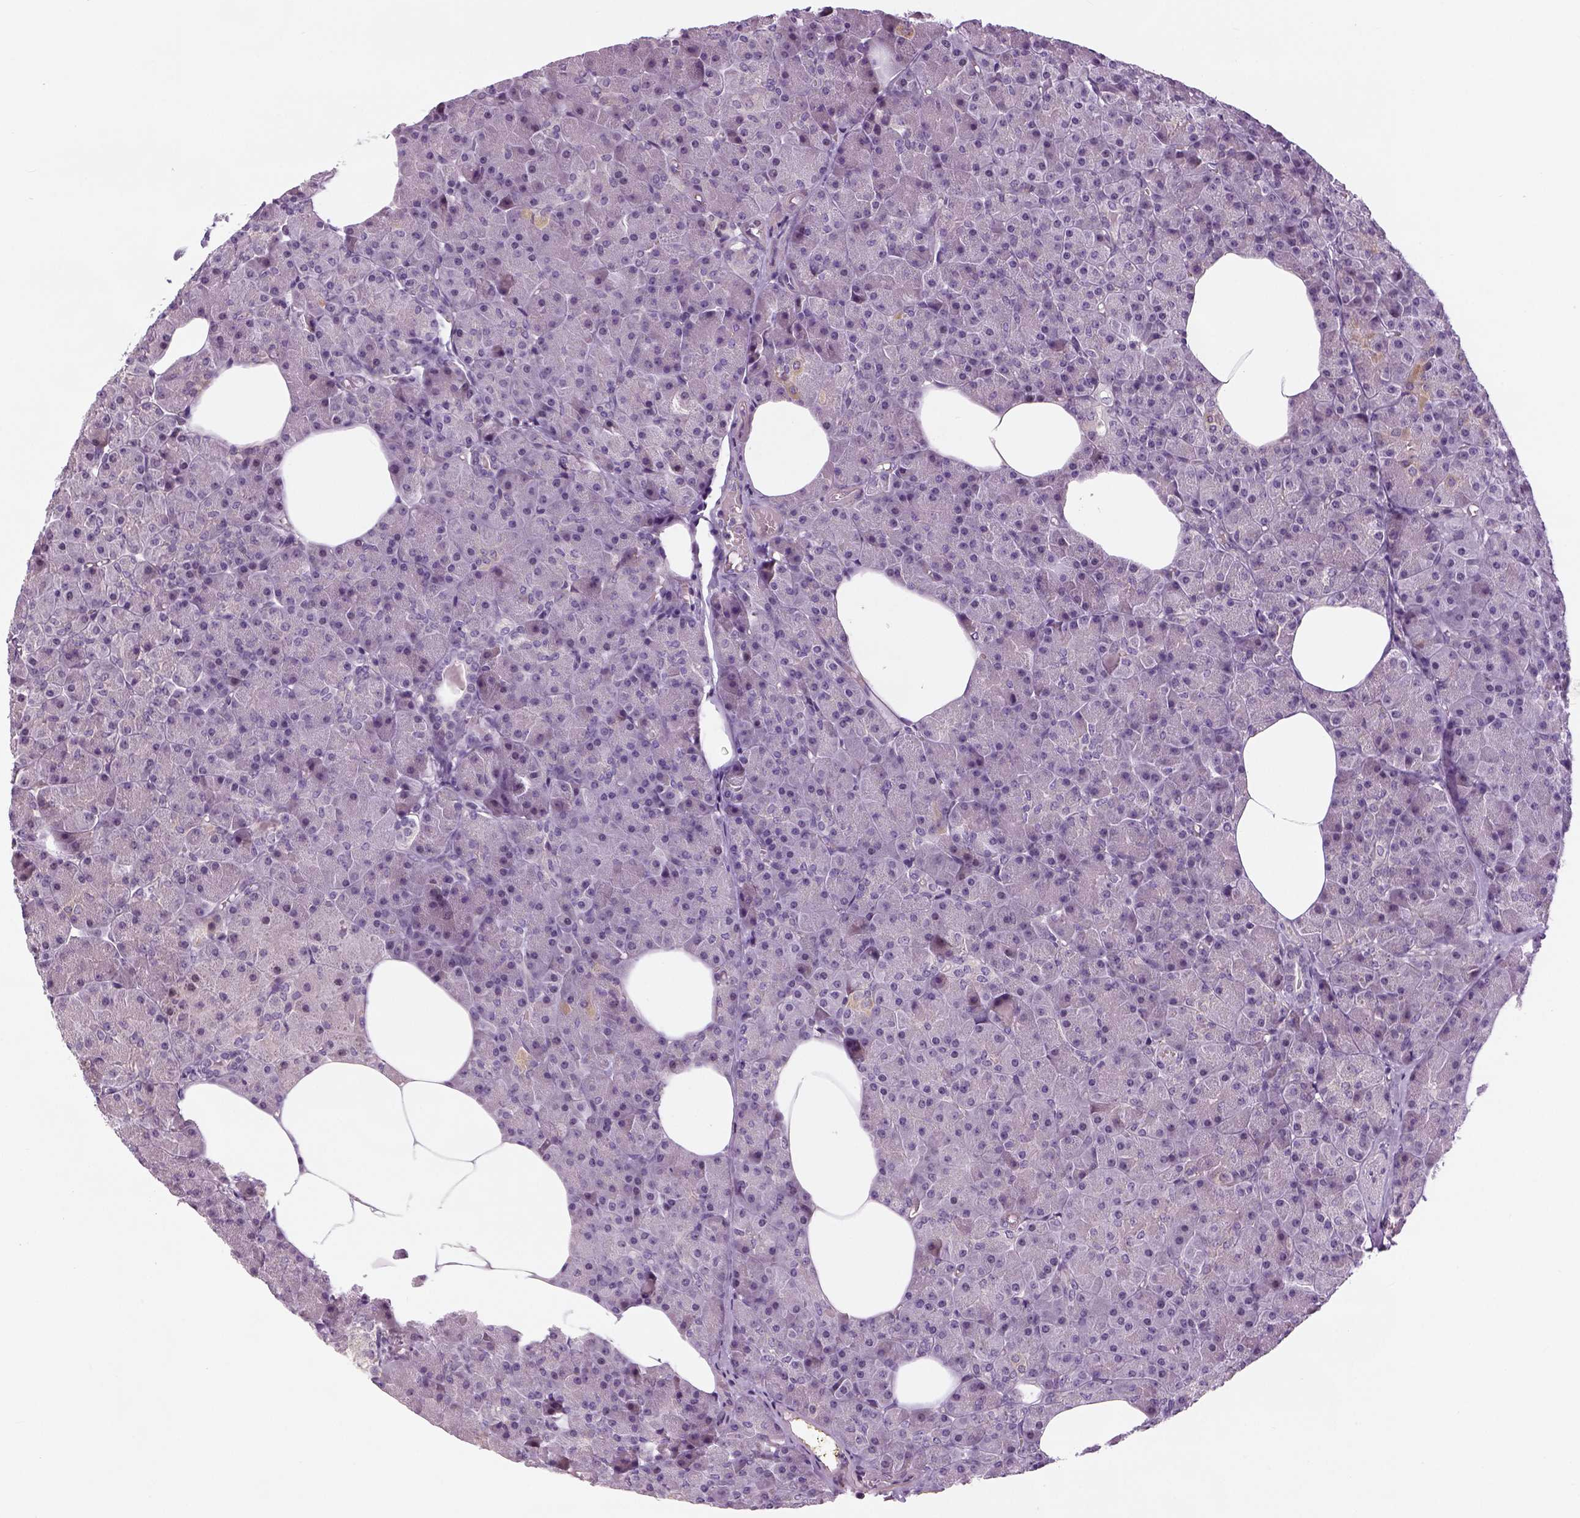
{"staining": {"intensity": "negative", "quantity": "none", "location": "none"}, "tissue": "pancreas", "cell_type": "Exocrine glandular cells", "image_type": "normal", "snomed": [{"axis": "morphology", "description": "Normal tissue, NOS"}, {"axis": "topography", "description": "Pancreas"}], "caption": "The immunohistochemistry photomicrograph has no significant staining in exocrine glandular cells of pancreas.", "gene": "NECAB1", "patient": {"sex": "female", "age": 45}}